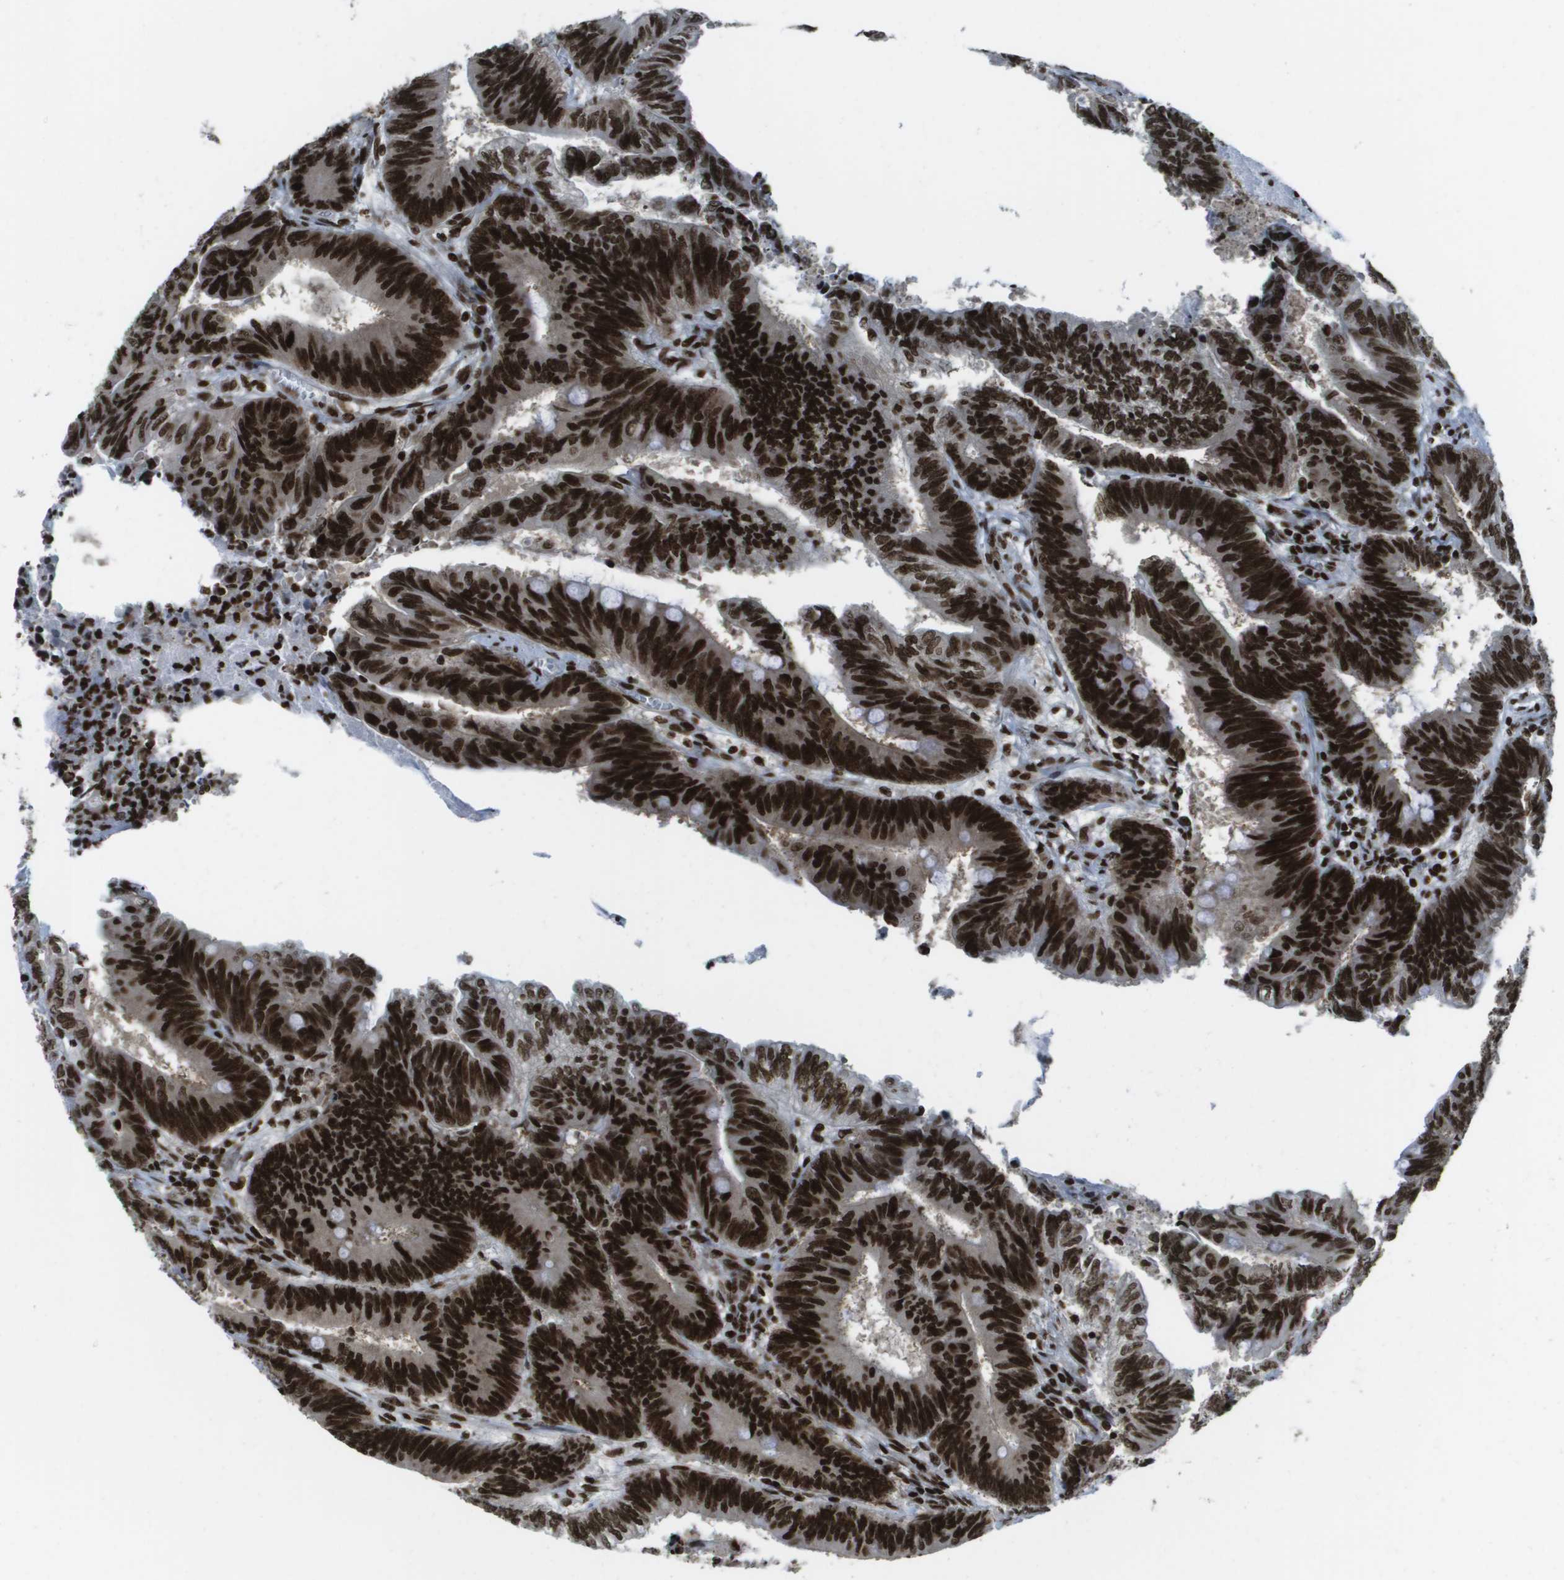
{"staining": {"intensity": "strong", "quantity": ">75%", "location": "nuclear"}, "tissue": "colorectal cancer", "cell_type": "Tumor cells", "image_type": "cancer", "snomed": [{"axis": "morphology", "description": "Adenocarcinoma, NOS"}, {"axis": "topography", "description": "Colon"}], "caption": "This is a histology image of immunohistochemistry staining of colorectal cancer (adenocarcinoma), which shows strong staining in the nuclear of tumor cells.", "gene": "GLYR1", "patient": {"sex": "male", "age": 45}}